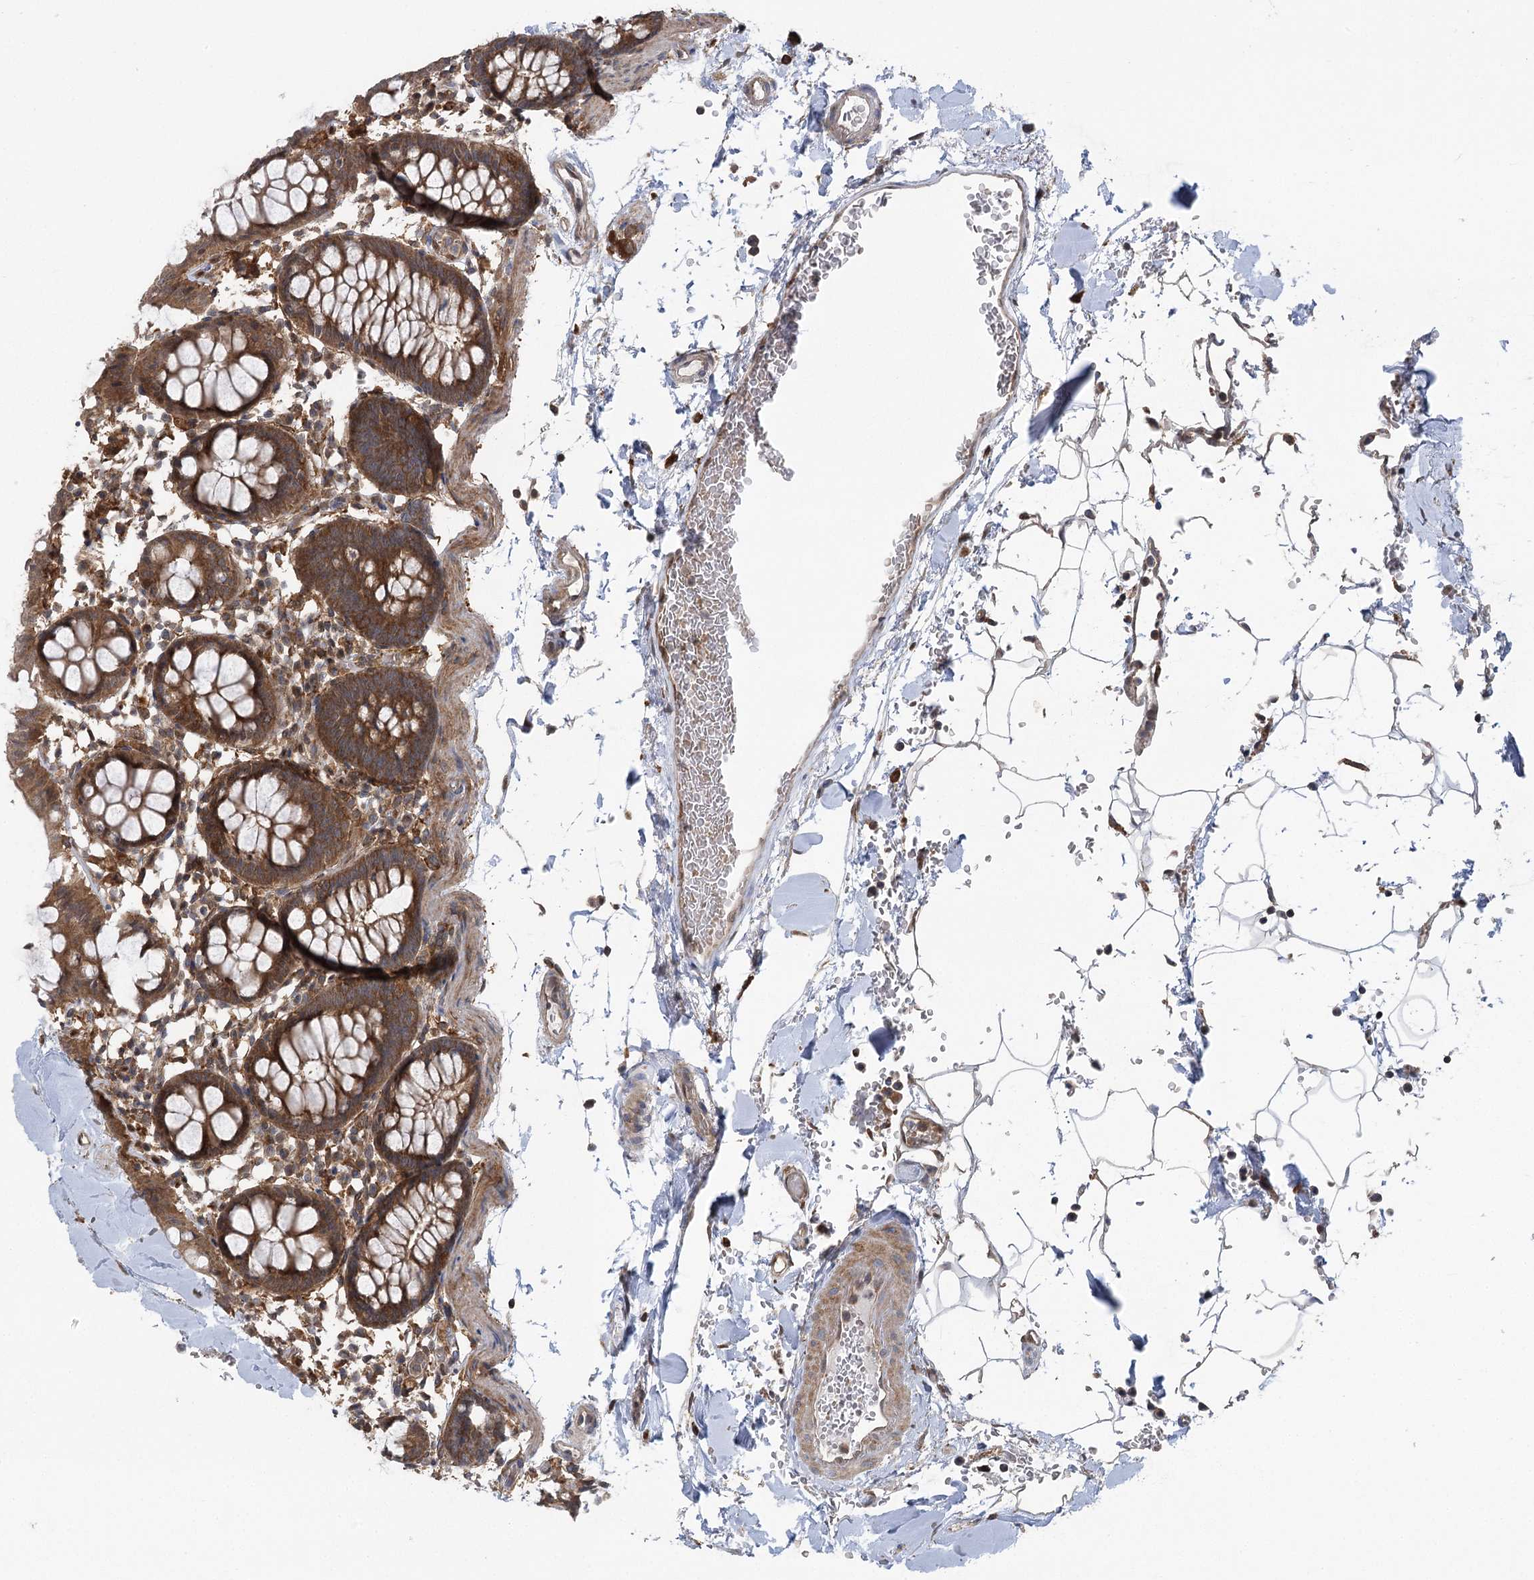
{"staining": {"intensity": "moderate", "quantity": ">75%", "location": "cytoplasmic/membranous,nuclear"}, "tissue": "colon", "cell_type": "Endothelial cells", "image_type": "normal", "snomed": [{"axis": "morphology", "description": "Normal tissue, NOS"}, {"axis": "topography", "description": "Colon"}], "caption": "Immunohistochemical staining of benign human colon reveals >75% levels of moderate cytoplasmic/membranous,nuclear protein expression in approximately >75% of endothelial cells.", "gene": "C12orf4", "patient": {"sex": "male", "age": 75}}